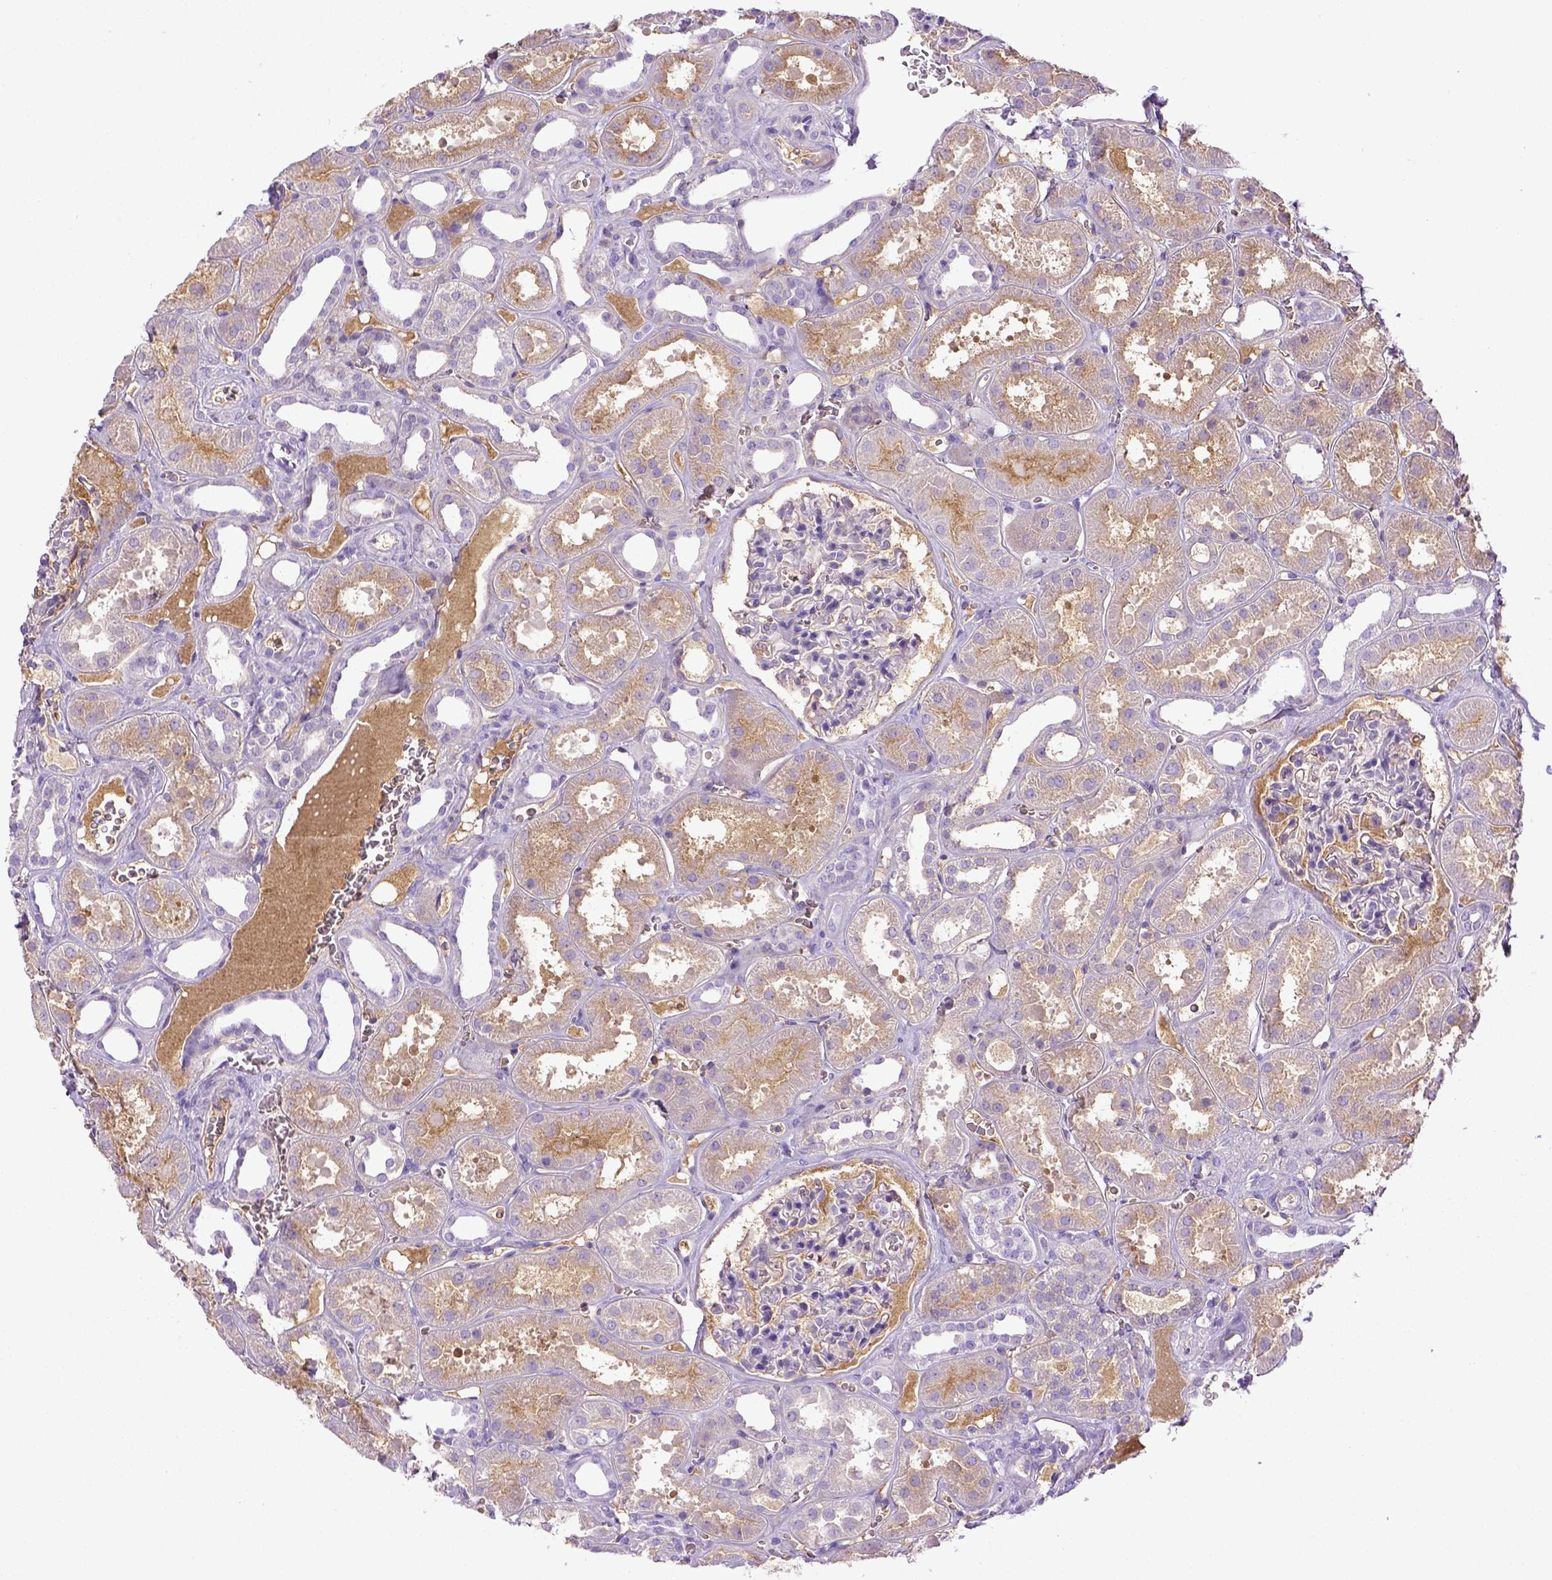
{"staining": {"intensity": "negative", "quantity": "none", "location": "none"}, "tissue": "kidney", "cell_type": "Cells in glomeruli", "image_type": "normal", "snomed": [{"axis": "morphology", "description": "Normal tissue, NOS"}, {"axis": "topography", "description": "Kidney"}], "caption": "Protein analysis of normal kidney exhibits no significant expression in cells in glomeruli. (DAB IHC visualized using brightfield microscopy, high magnification).", "gene": "ITIH4", "patient": {"sex": "female", "age": 41}}